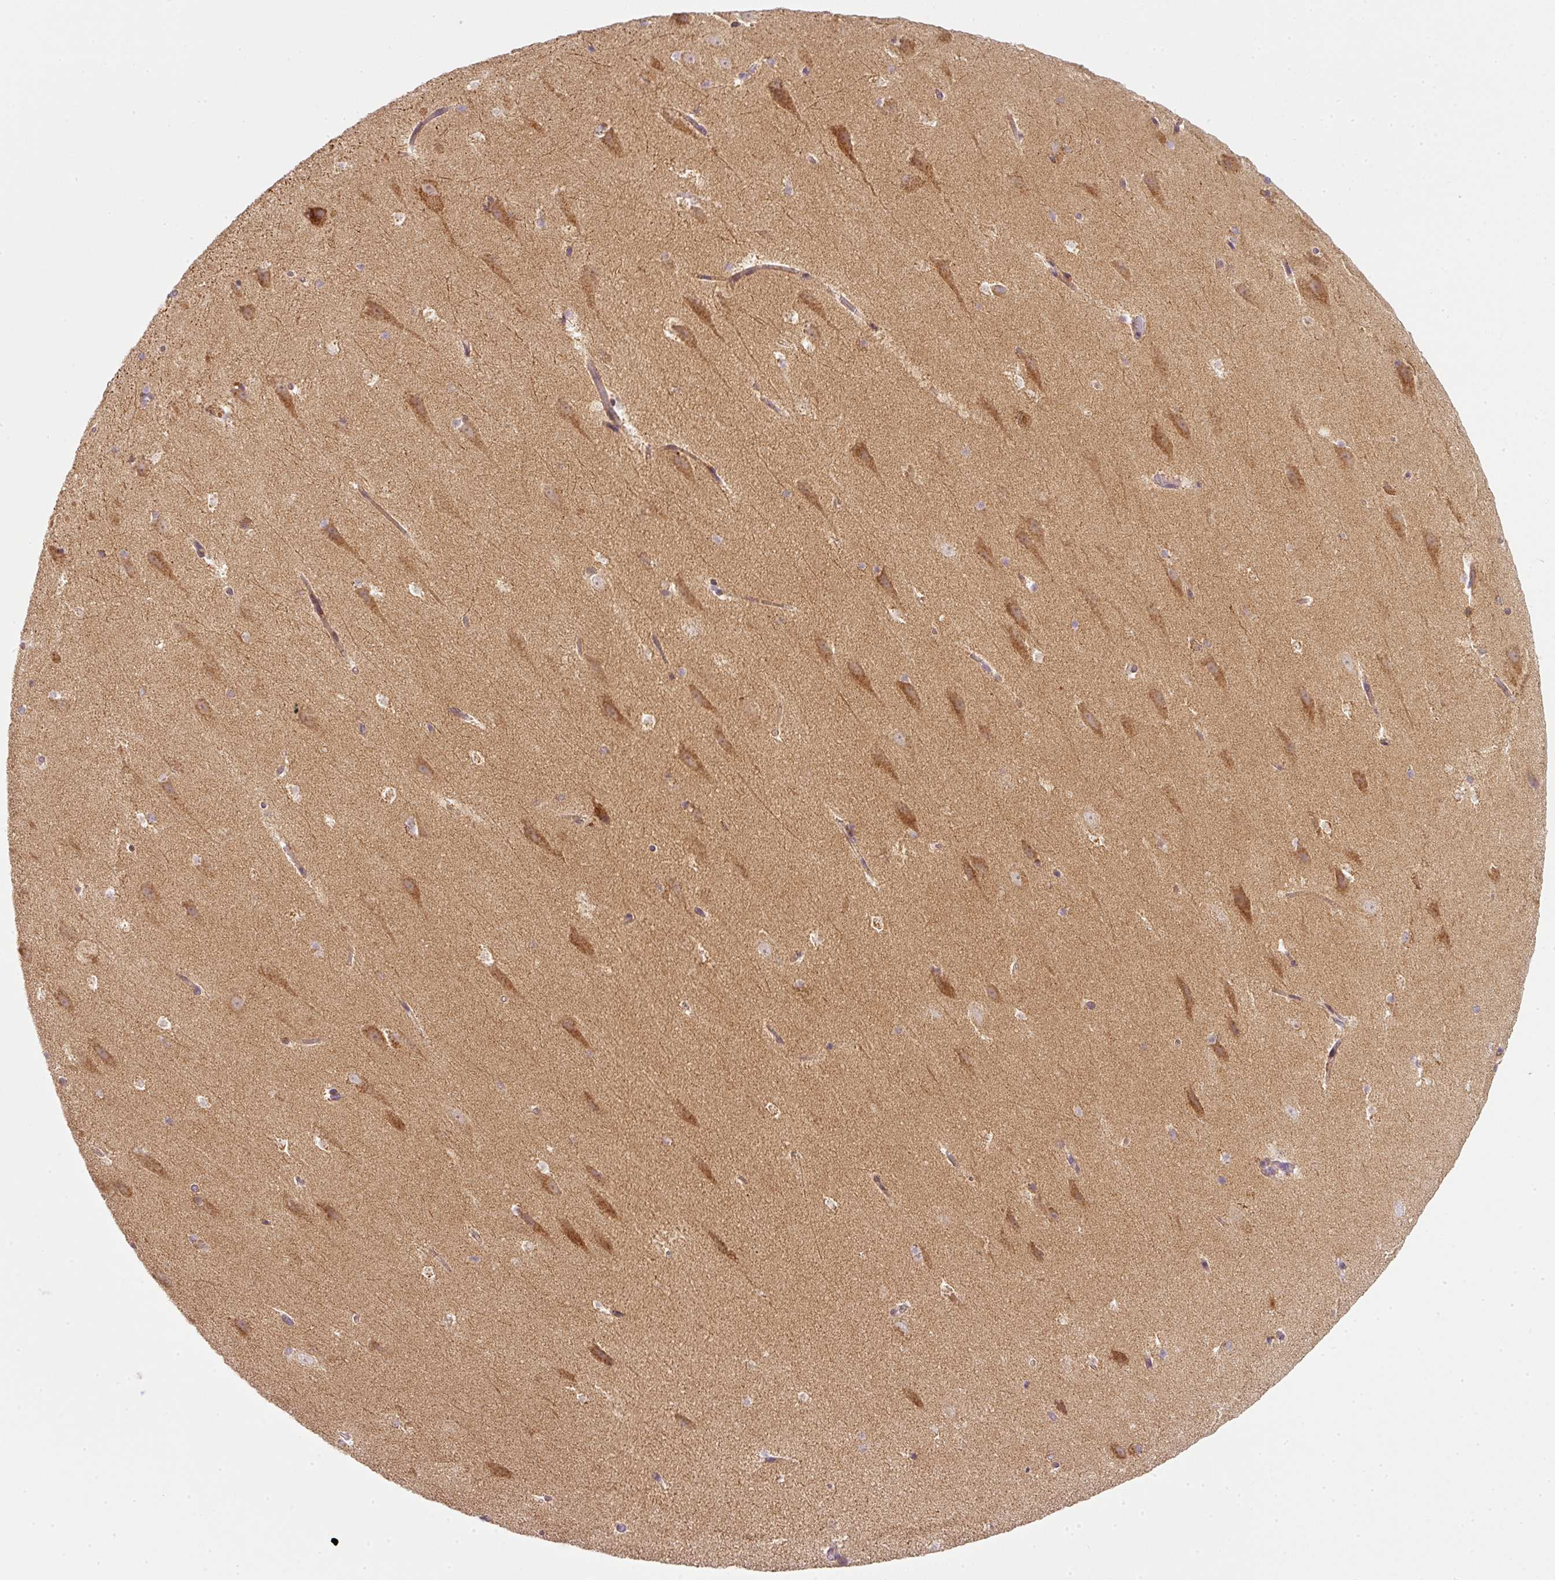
{"staining": {"intensity": "negative", "quantity": "none", "location": "none"}, "tissue": "hippocampus", "cell_type": "Glial cells", "image_type": "normal", "snomed": [{"axis": "morphology", "description": "Normal tissue, NOS"}, {"axis": "topography", "description": "Hippocampus"}], "caption": "DAB immunohistochemical staining of benign hippocampus displays no significant staining in glial cells. The staining is performed using DAB brown chromogen with nuclei counter-stained in using hematoxylin.", "gene": "NDUFA1", "patient": {"sex": "male", "age": 37}}